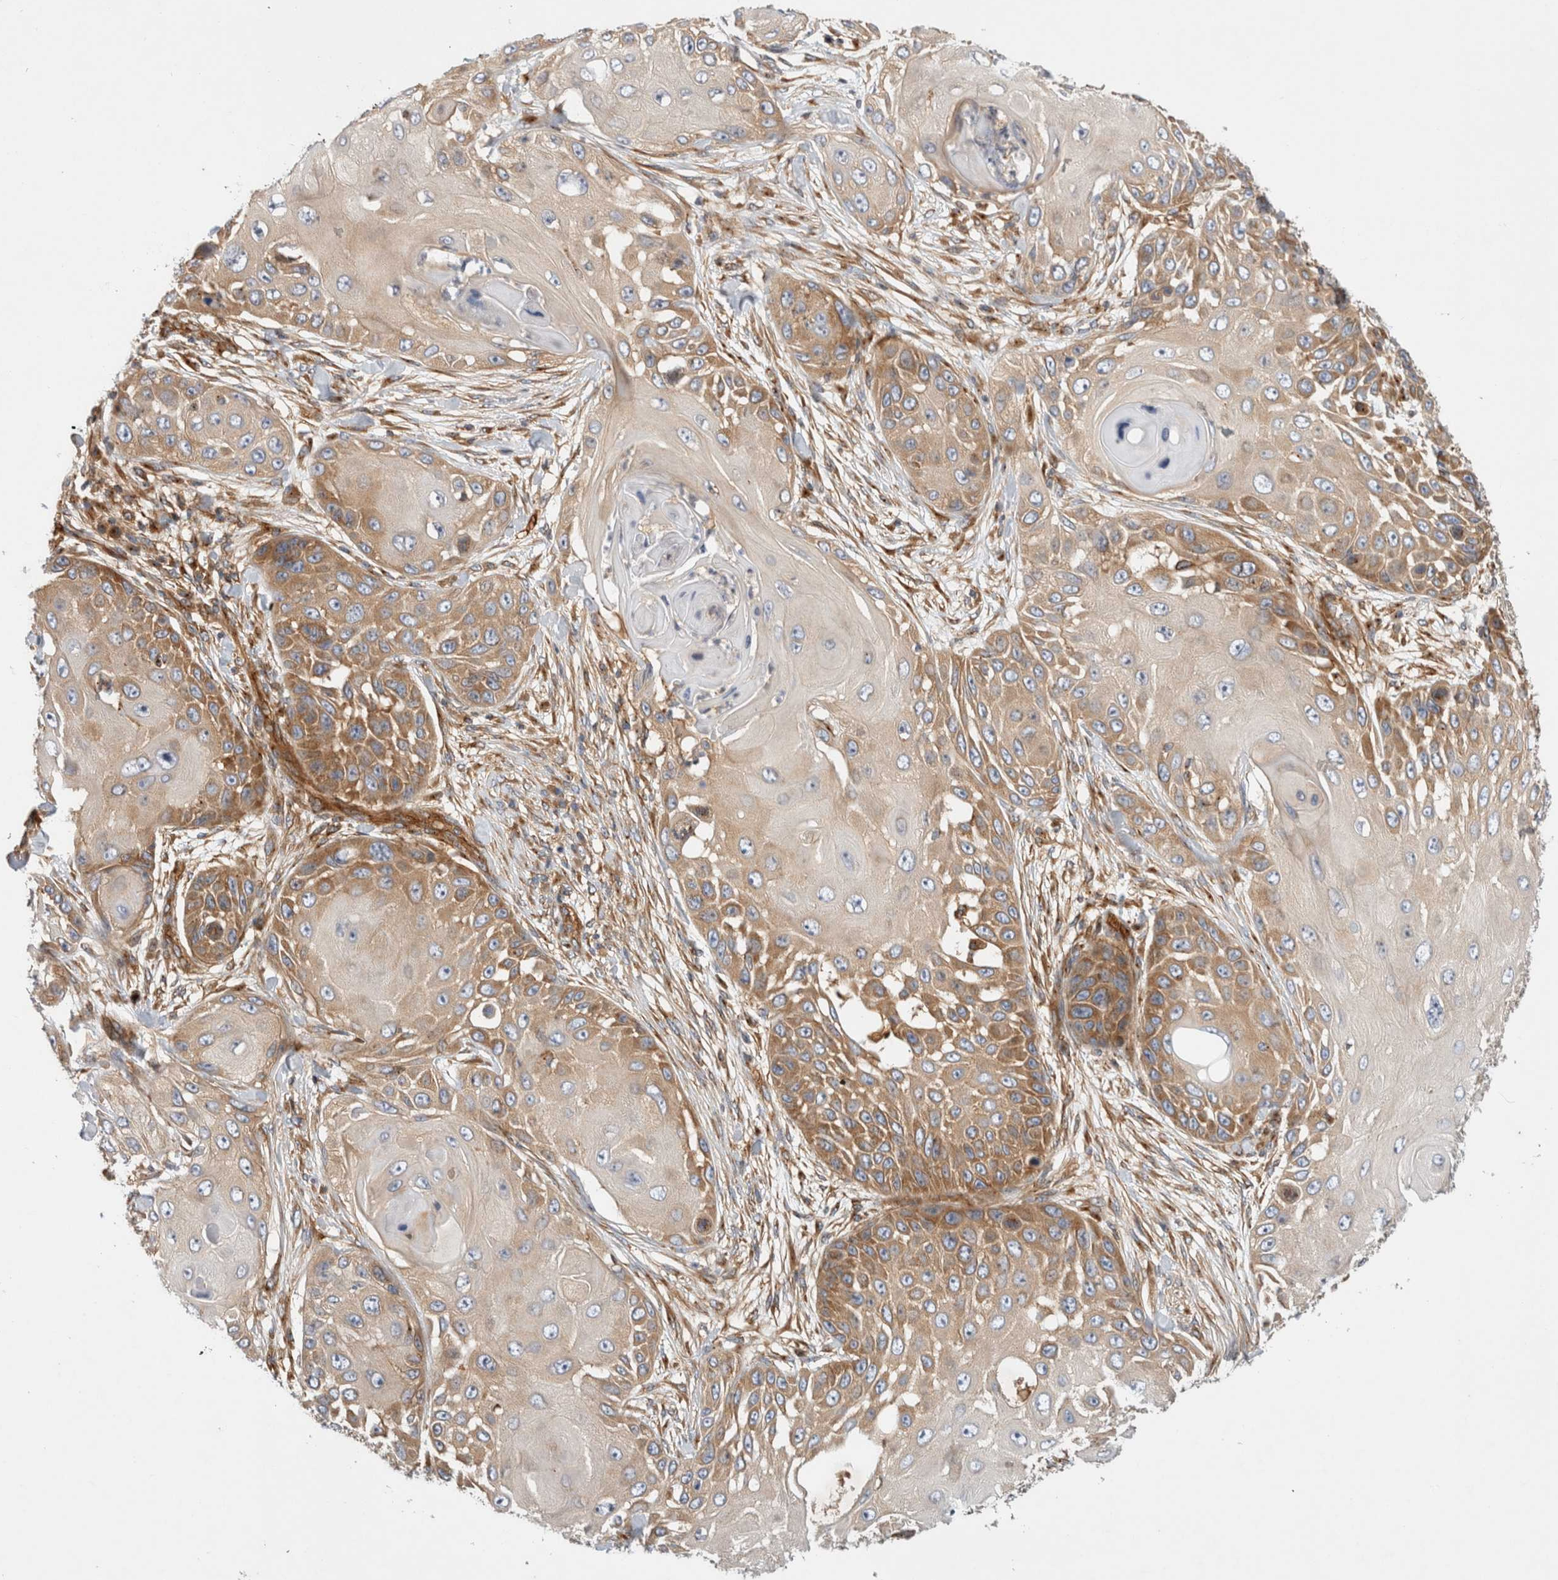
{"staining": {"intensity": "moderate", "quantity": "25%-75%", "location": "cytoplasmic/membranous"}, "tissue": "skin cancer", "cell_type": "Tumor cells", "image_type": "cancer", "snomed": [{"axis": "morphology", "description": "Squamous cell carcinoma, NOS"}, {"axis": "topography", "description": "Skin"}], "caption": "A brown stain shows moderate cytoplasmic/membranous staining of a protein in human skin cancer tumor cells.", "gene": "GPR150", "patient": {"sex": "female", "age": 44}}